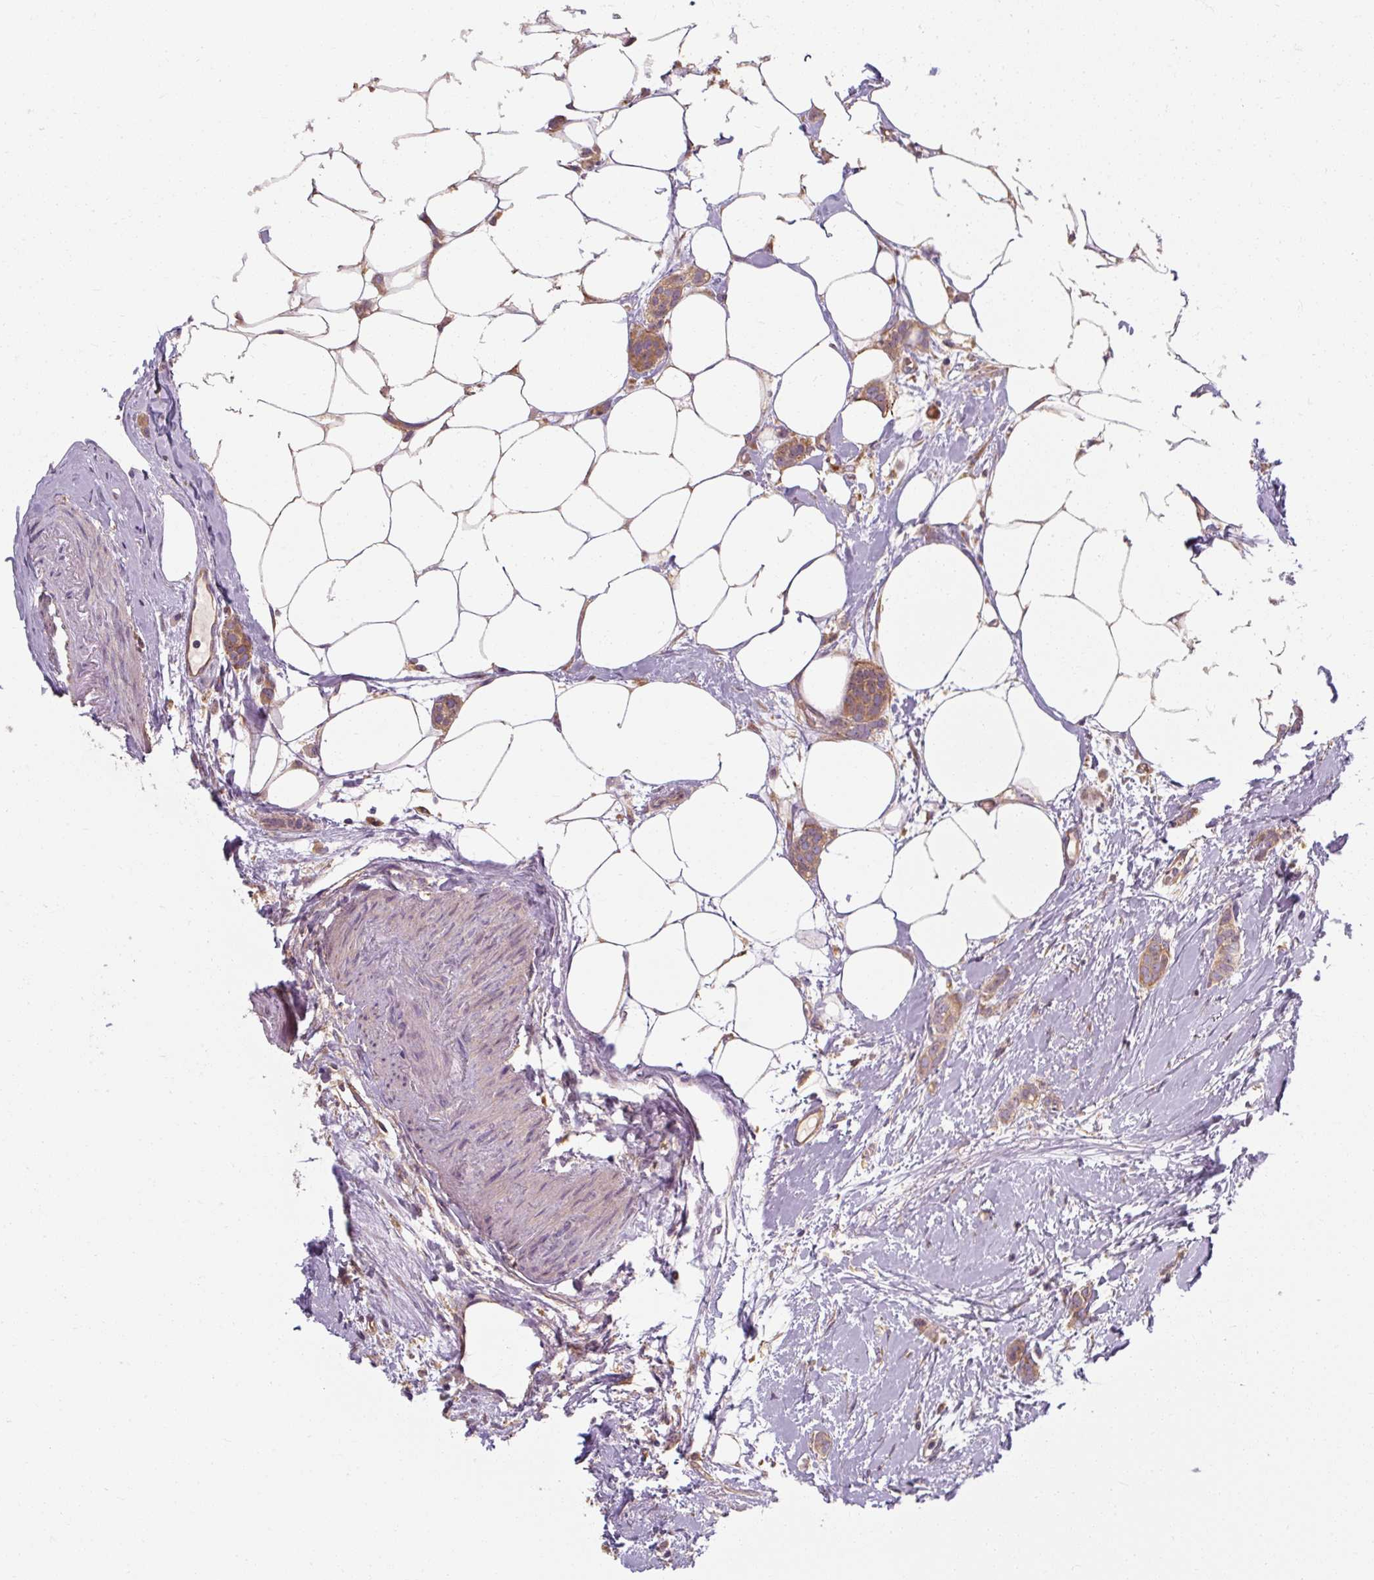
{"staining": {"intensity": "moderate", "quantity": ">75%", "location": "cytoplasmic/membranous"}, "tissue": "breast cancer", "cell_type": "Tumor cells", "image_type": "cancer", "snomed": [{"axis": "morphology", "description": "Duct carcinoma"}, {"axis": "topography", "description": "Breast"}], "caption": "Tumor cells show moderate cytoplasmic/membranous staining in approximately >75% of cells in breast cancer.", "gene": "TBC1D4", "patient": {"sex": "female", "age": 72}}